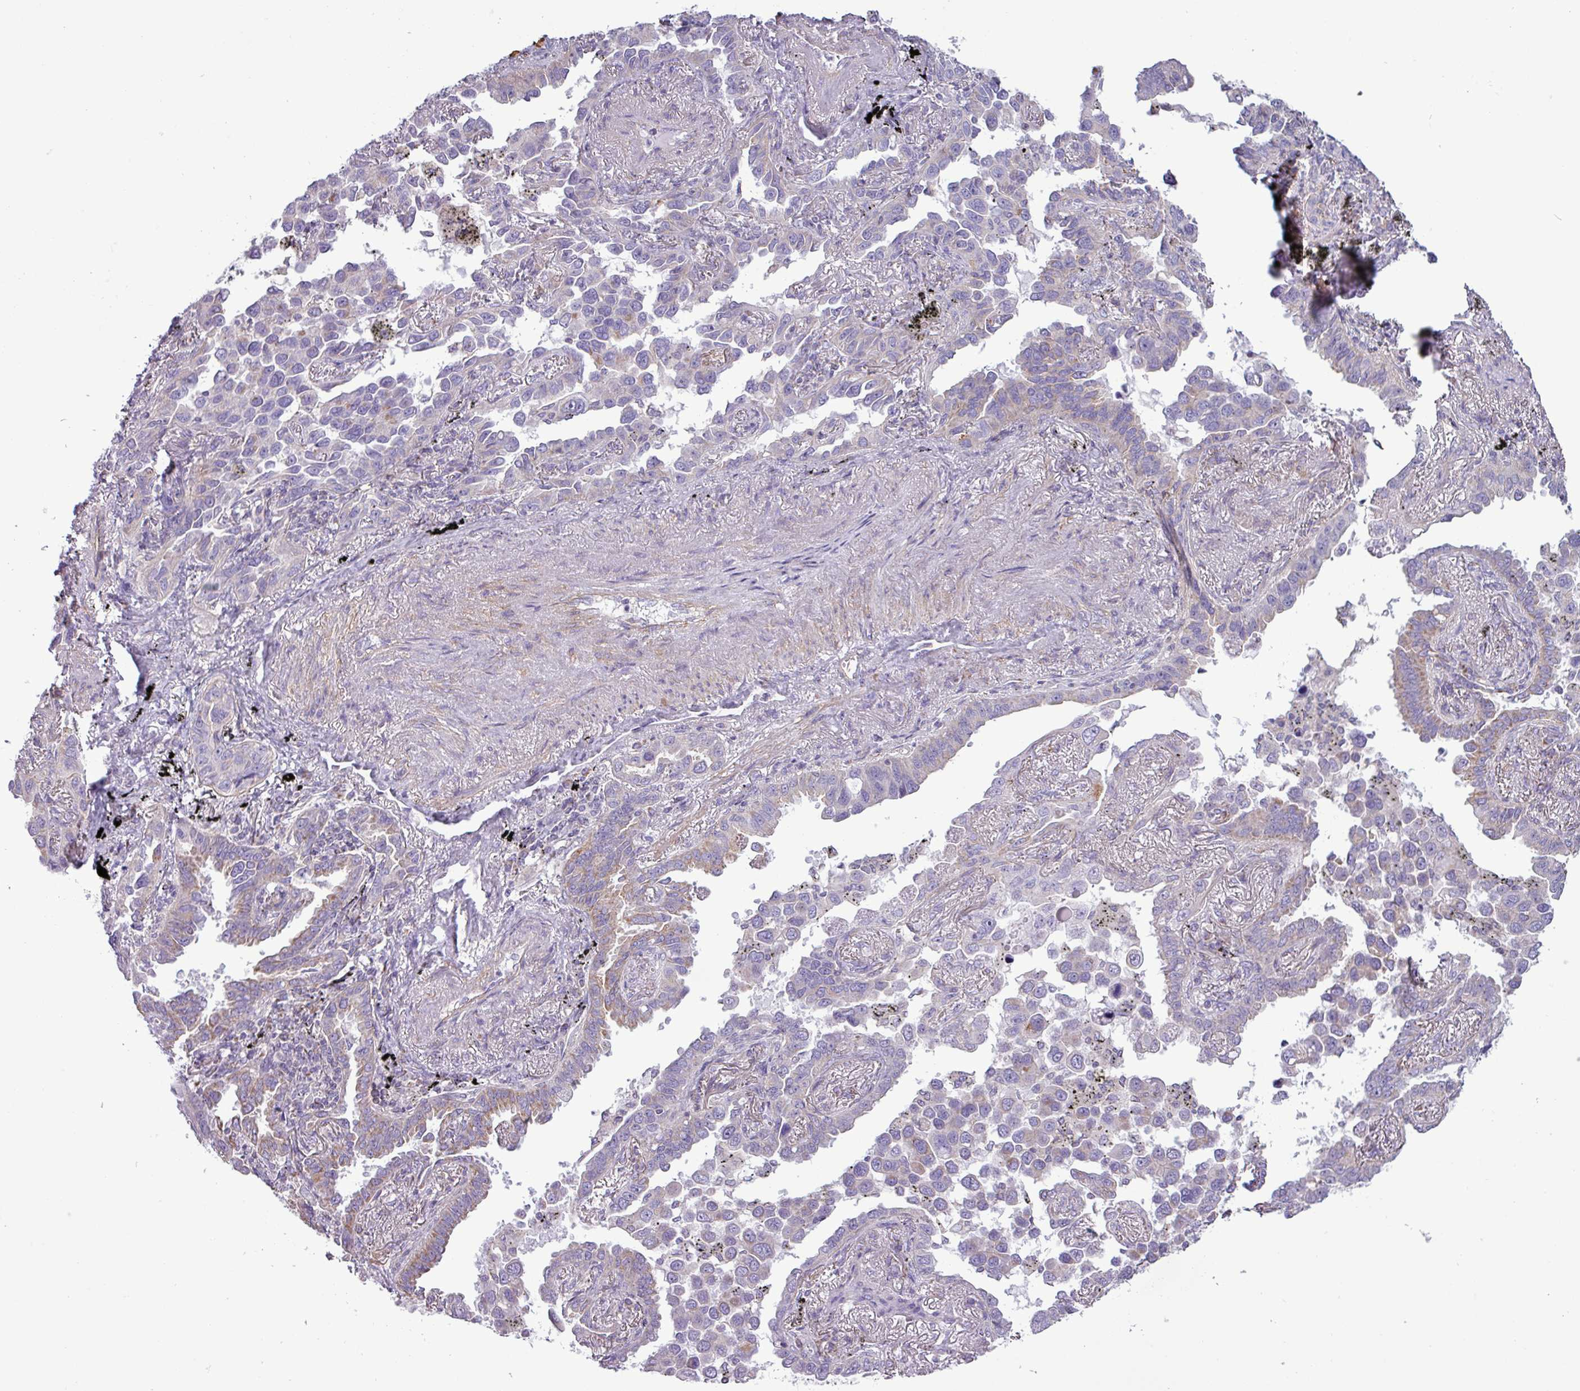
{"staining": {"intensity": "negative", "quantity": "none", "location": "none"}, "tissue": "lung cancer", "cell_type": "Tumor cells", "image_type": "cancer", "snomed": [{"axis": "morphology", "description": "Adenocarcinoma, NOS"}, {"axis": "topography", "description": "Lung"}], "caption": "This is a photomicrograph of immunohistochemistry (IHC) staining of lung cancer, which shows no staining in tumor cells. (DAB IHC, high magnification).", "gene": "BTN2A2", "patient": {"sex": "male", "age": 67}}